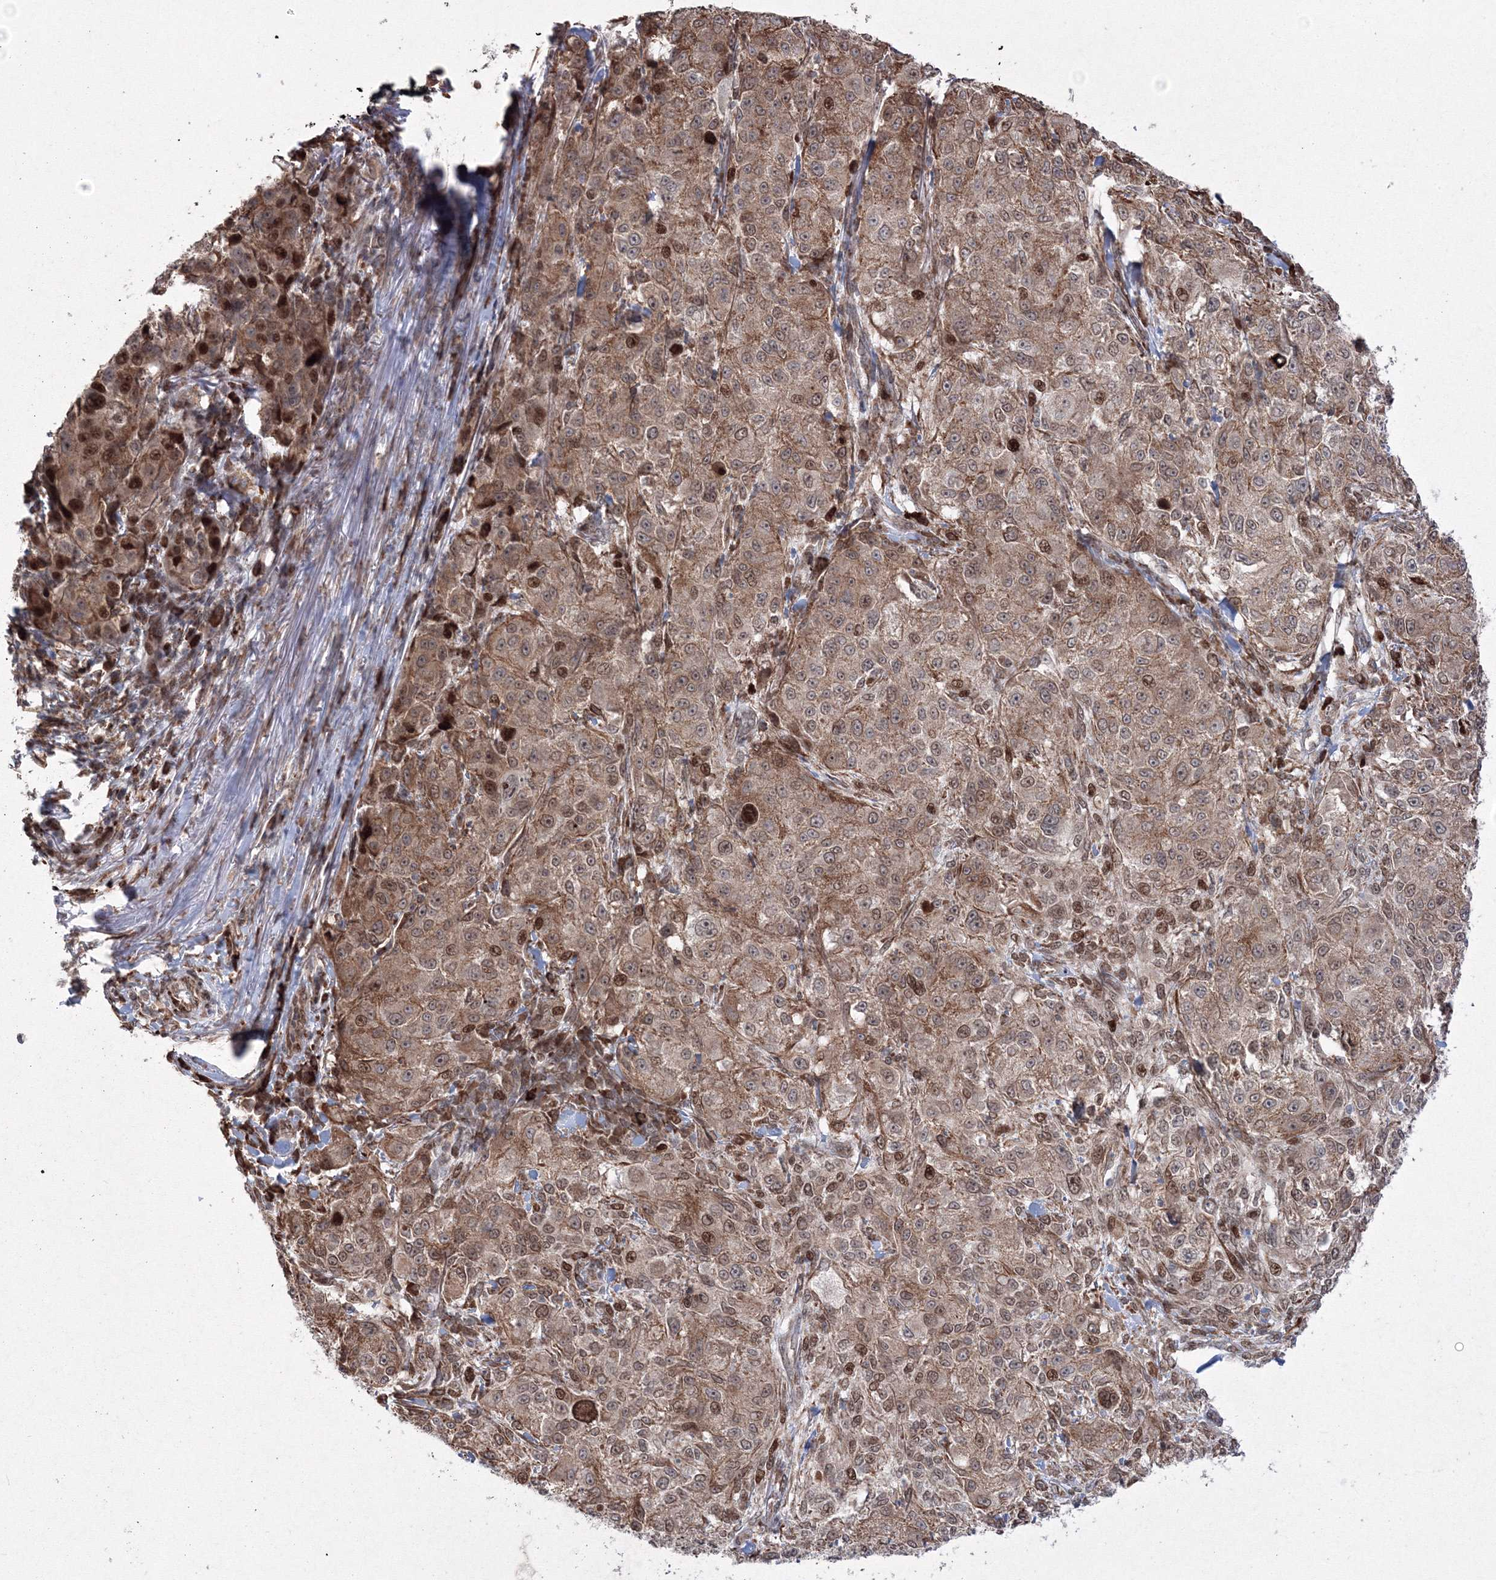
{"staining": {"intensity": "weak", "quantity": ">75%", "location": "cytoplasmic/membranous,nuclear"}, "tissue": "melanoma", "cell_type": "Tumor cells", "image_type": "cancer", "snomed": [{"axis": "morphology", "description": "Necrosis, NOS"}, {"axis": "morphology", "description": "Malignant melanoma, NOS"}, {"axis": "topography", "description": "Skin"}], "caption": "About >75% of tumor cells in melanoma reveal weak cytoplasmic/membranous and nuclear protein expression as visualized by brown immunohistochemical staining.", "gene": "EFCAB12", "patient": {"sex": "female", "age": 87}}